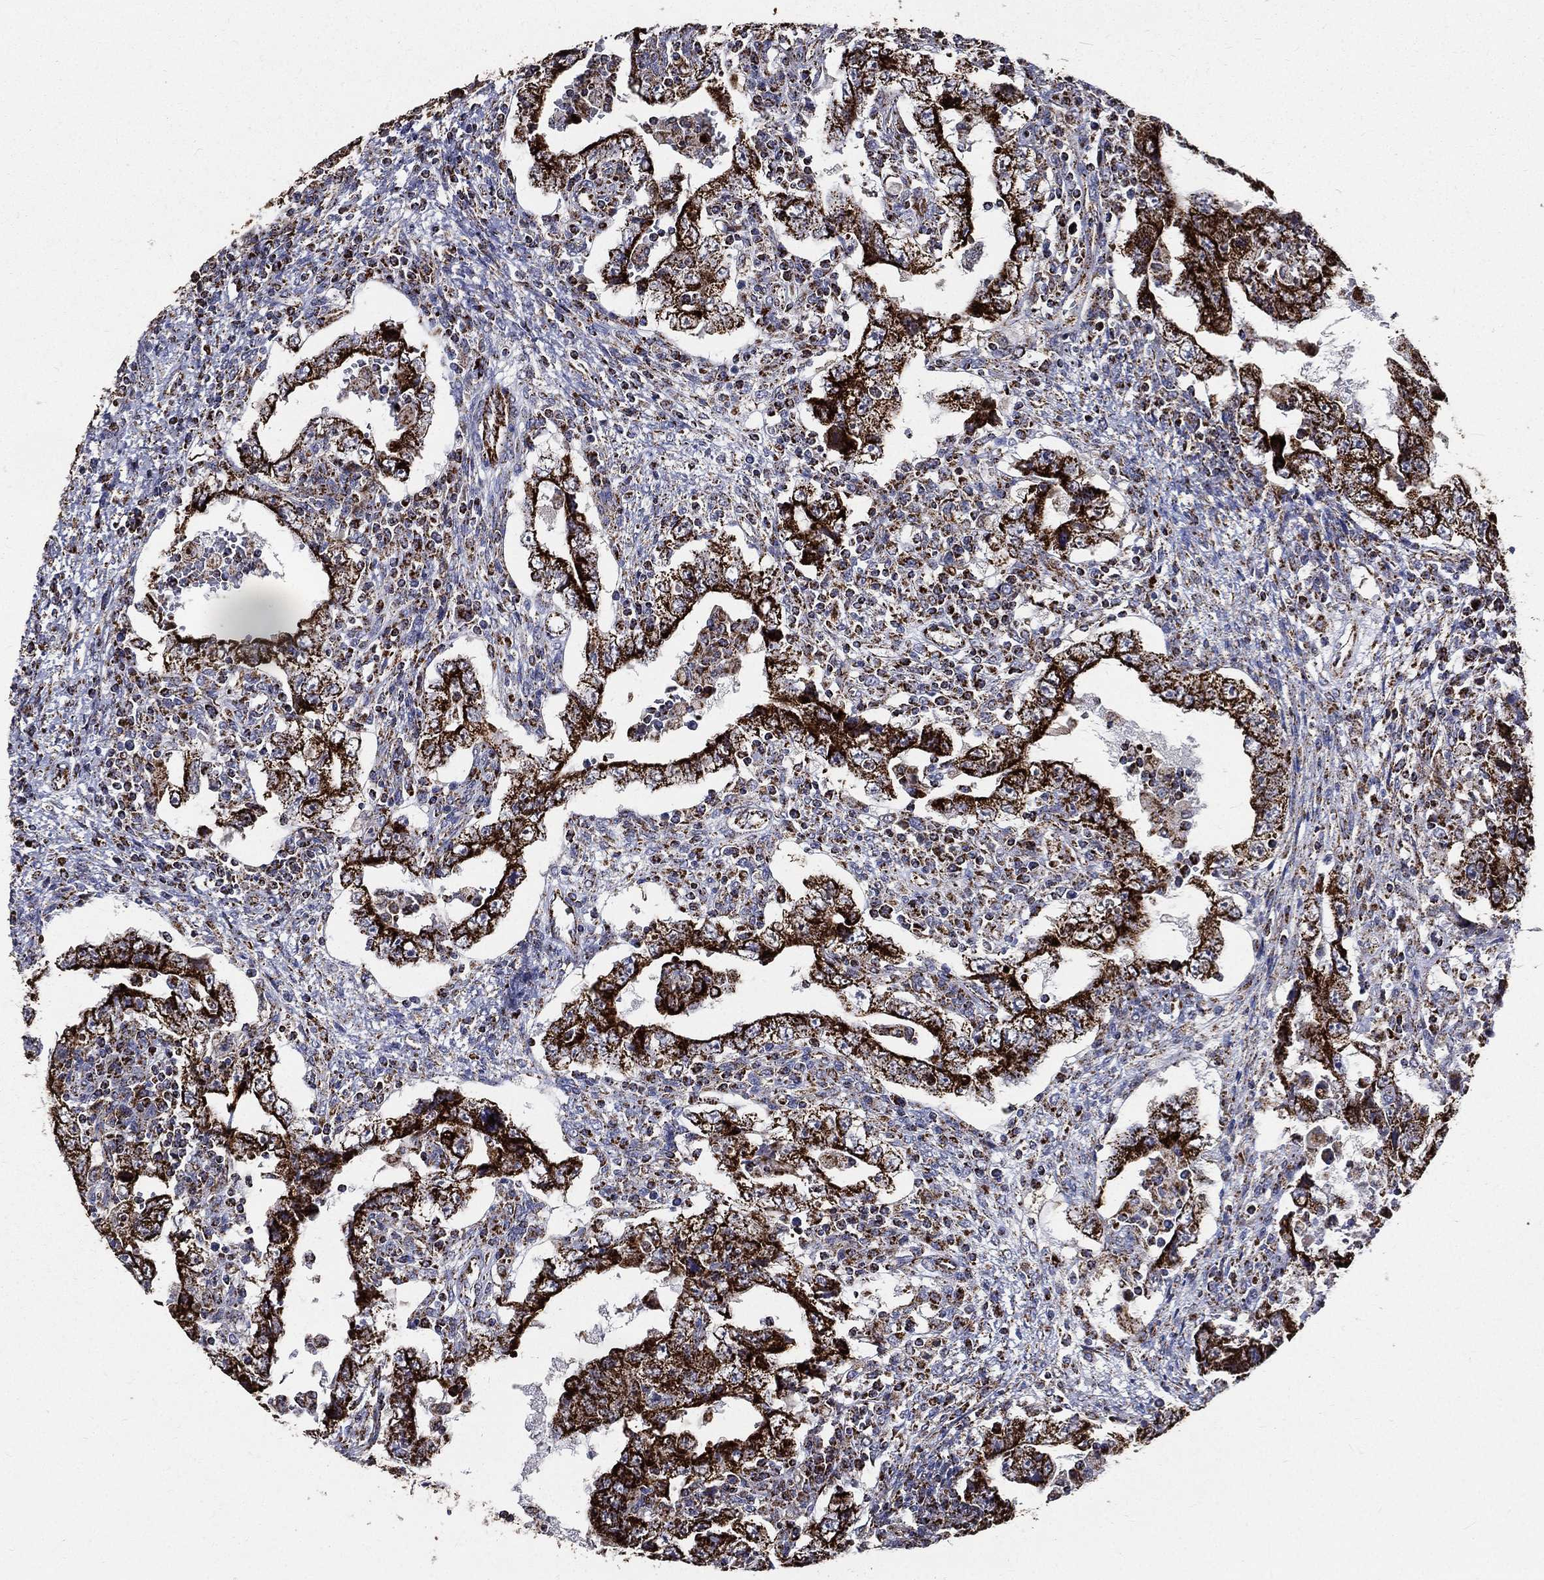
{"staining": {"intensity": "strong", "quantity": ">75%", "location": "cytoplasmic/membranous"}, "tissue": "testis cancer", "cell_type": "Tumor cells", "image_type": "cancer", "snomed": [{"axis": "morphology", "description": "Carcinoma, Embryonal, NOS"}, {"axis": "topography", "description": "Testis"}], "caption": "A photomicrograph showing strong cytoplasmic/membranous positivity in approximately >75% of tumor cells in testis cancer (embryonal carcinoma), as visualized by brown immunohistochemical staining.", "gene": "NDUFAB1", "patient": {"sex": "male", "age": 26}}